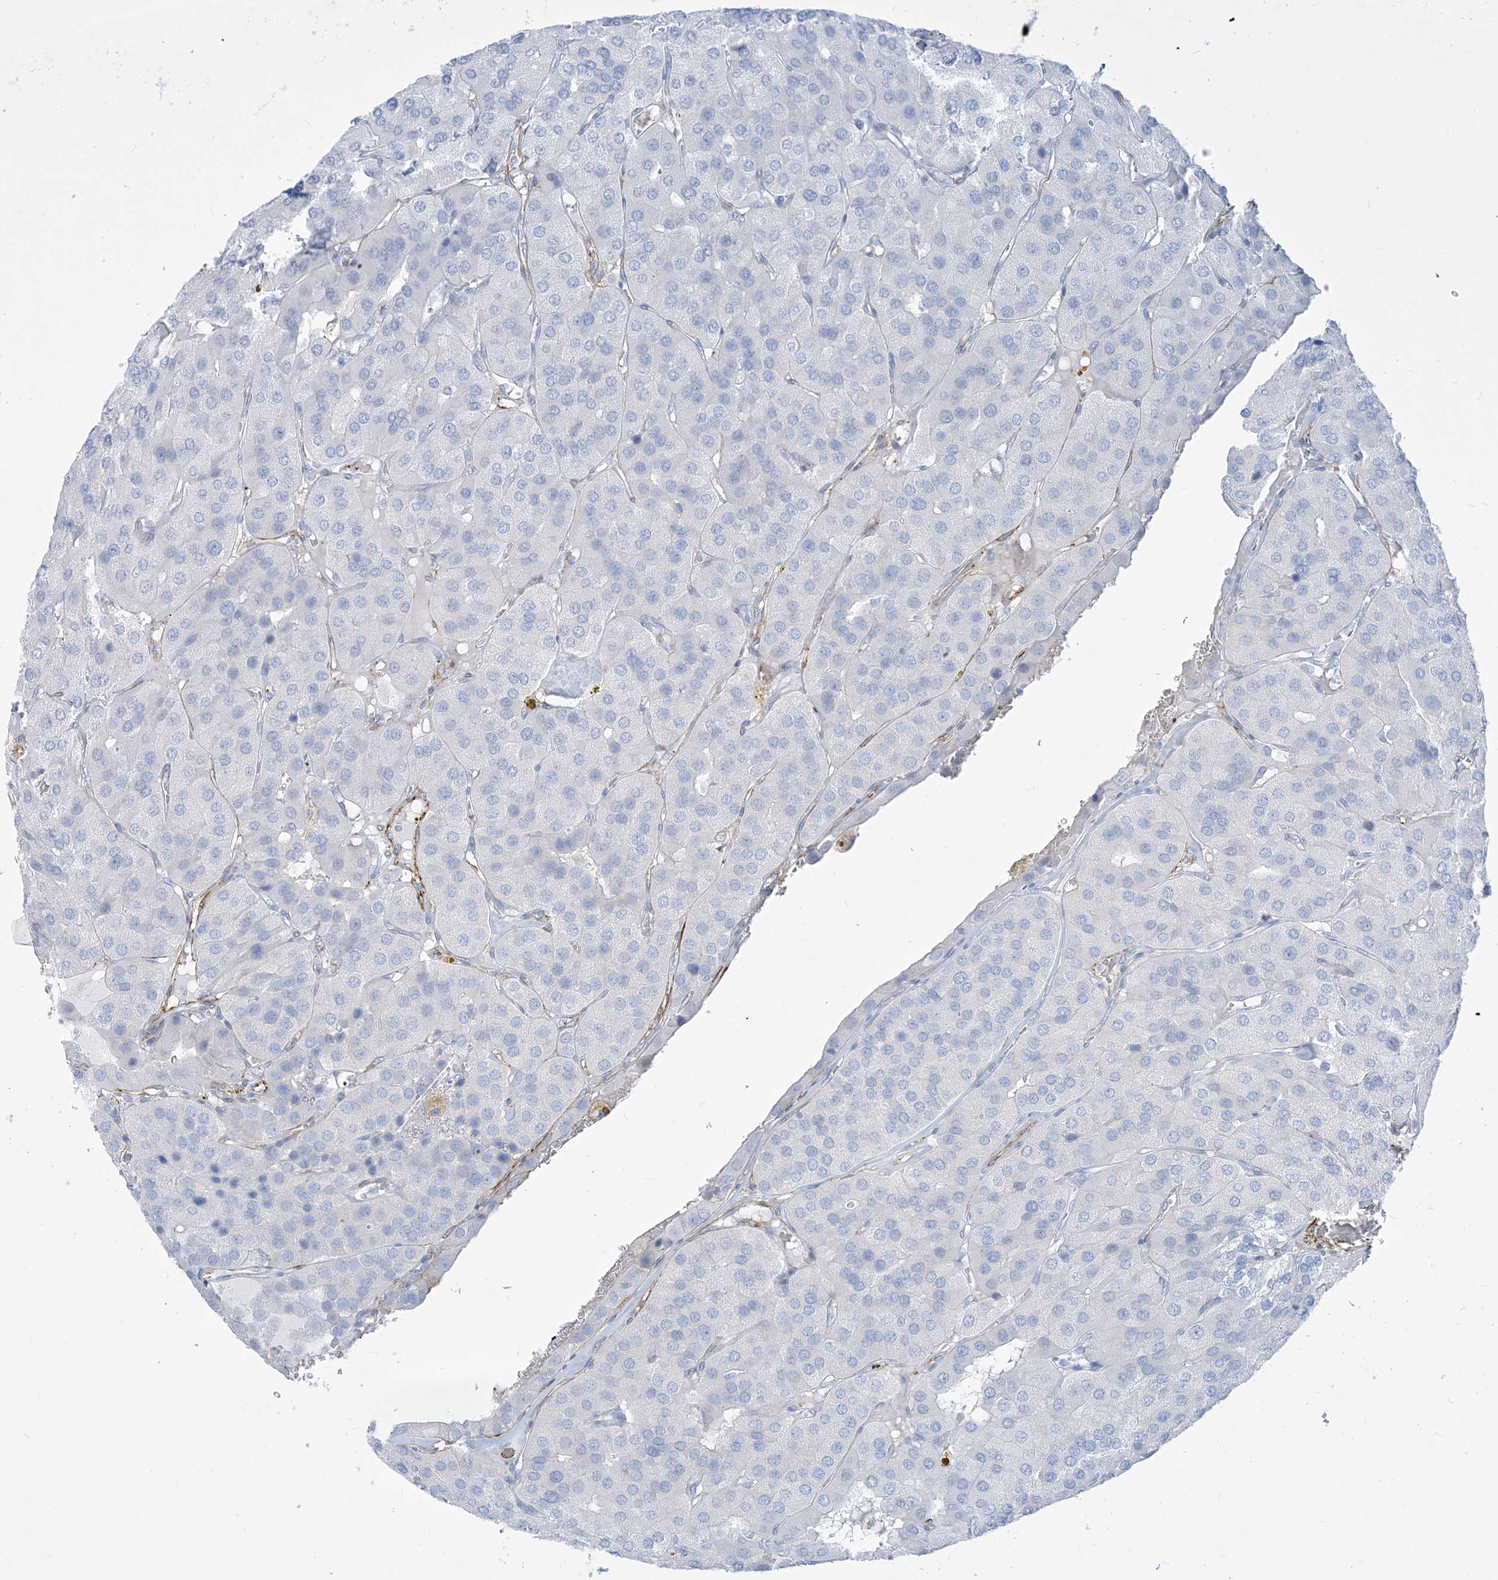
{"staining": {"intensity": "negative", "quantity": "none", "location": "none"}, "tissue": "parathyroid gland", "cell_type": "Glandular cells", "image_type": "normal", "snomed": [{"axis": "morphology", "description": "Normal tissue, NOS"}, {"axis": "morphology", "description": "Adenoma, NOS"}, {"axis": "topography", "description": "Parathyroid gland"}], "caption": "Parathyroid gland stained for a protein using immunohistochemistry (IHC) demonstrates no staining glandular cells.", "gene": "B3GNT7", "patient": {"sex": "female", "age": 86}}